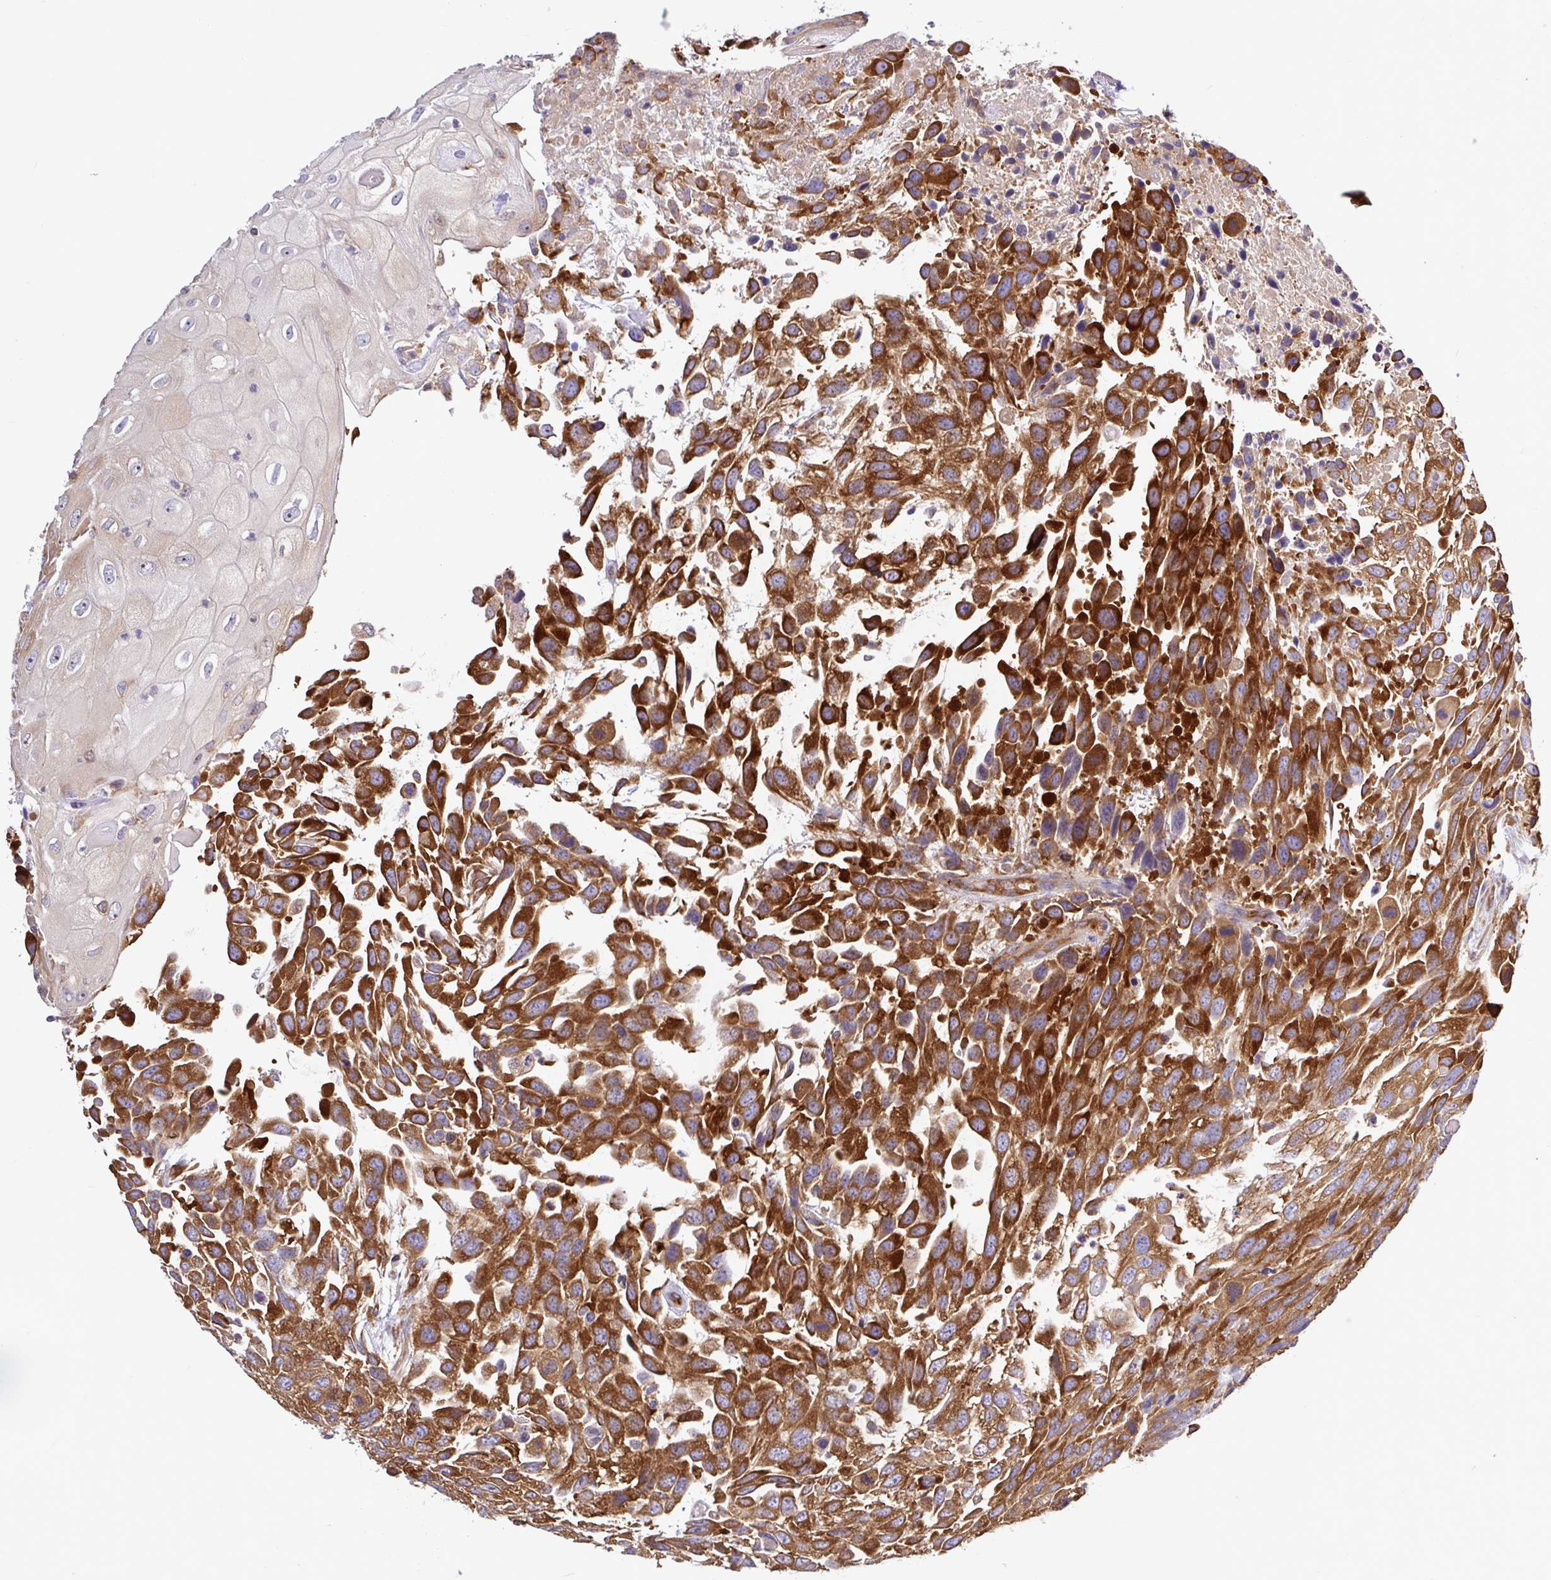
{"staining": {"intensity": "strong", "quantity": ">75%", "location": "cytoplasmic/membranous"}, "tissue": "urothelial cancer", "cell_type": "Tumor cells", "image_type": "cancer", "snomed": [{"axis": "morphology", "description": "Urothelial carcinoma, High grade"}, {"axis": "topography", "description": "Urinary bladder"}], "caption": "Brown immunohistochemical staining in human high-grade urothelial carcinoma demonstrates strong cytoplasmic/membranous staining in approximately >75% of tumor cells.", "gene": "LARS1", "patient": {"sex": "female", "age": 70}}